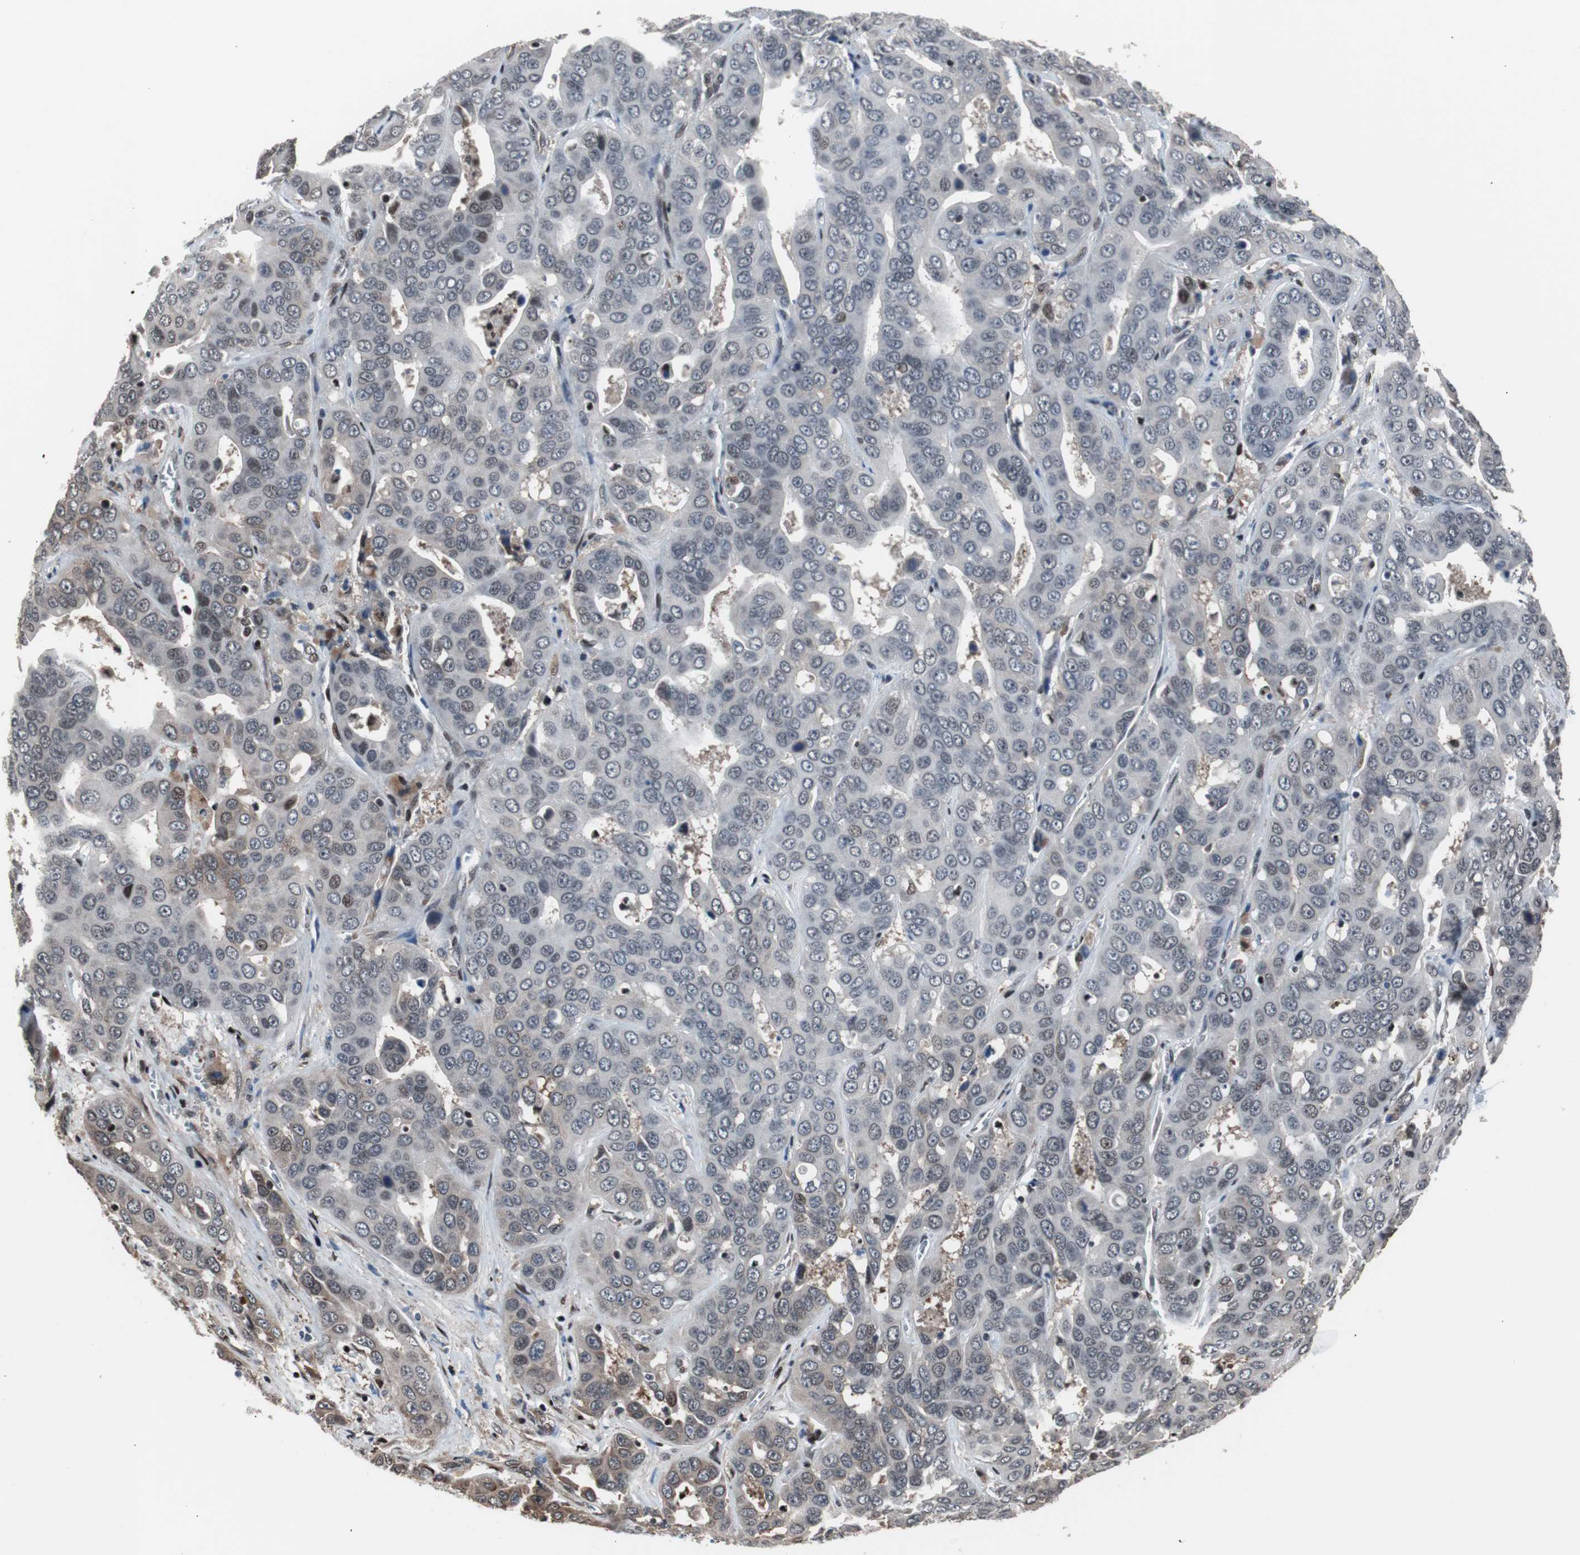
{"staining": {"intensity": "moderate", "quantity": "<25%", "location": "nuclear"}, "tissue": "liver cancer", "cell_type": "Tumor cells", "image_type": "cancer", "snomed": [{"axis": "morphology", "description": "Cholangiocarcinoma"}, {"axis": "topography", "description": "Liver"}], "caption": "Brown immunohistochemical staining in human liver cancer (cholangiocarcinoma) exhibits moderate nuclear expression in about <25% of tumor cells. The staining was performed using DAB to visualize the protein expression in brown, while the nuclei were stained in blue with hematoxylin (Magnification: 20x).", "gene": "POGZ", "patient": {"sex": "female", "age": 52}}